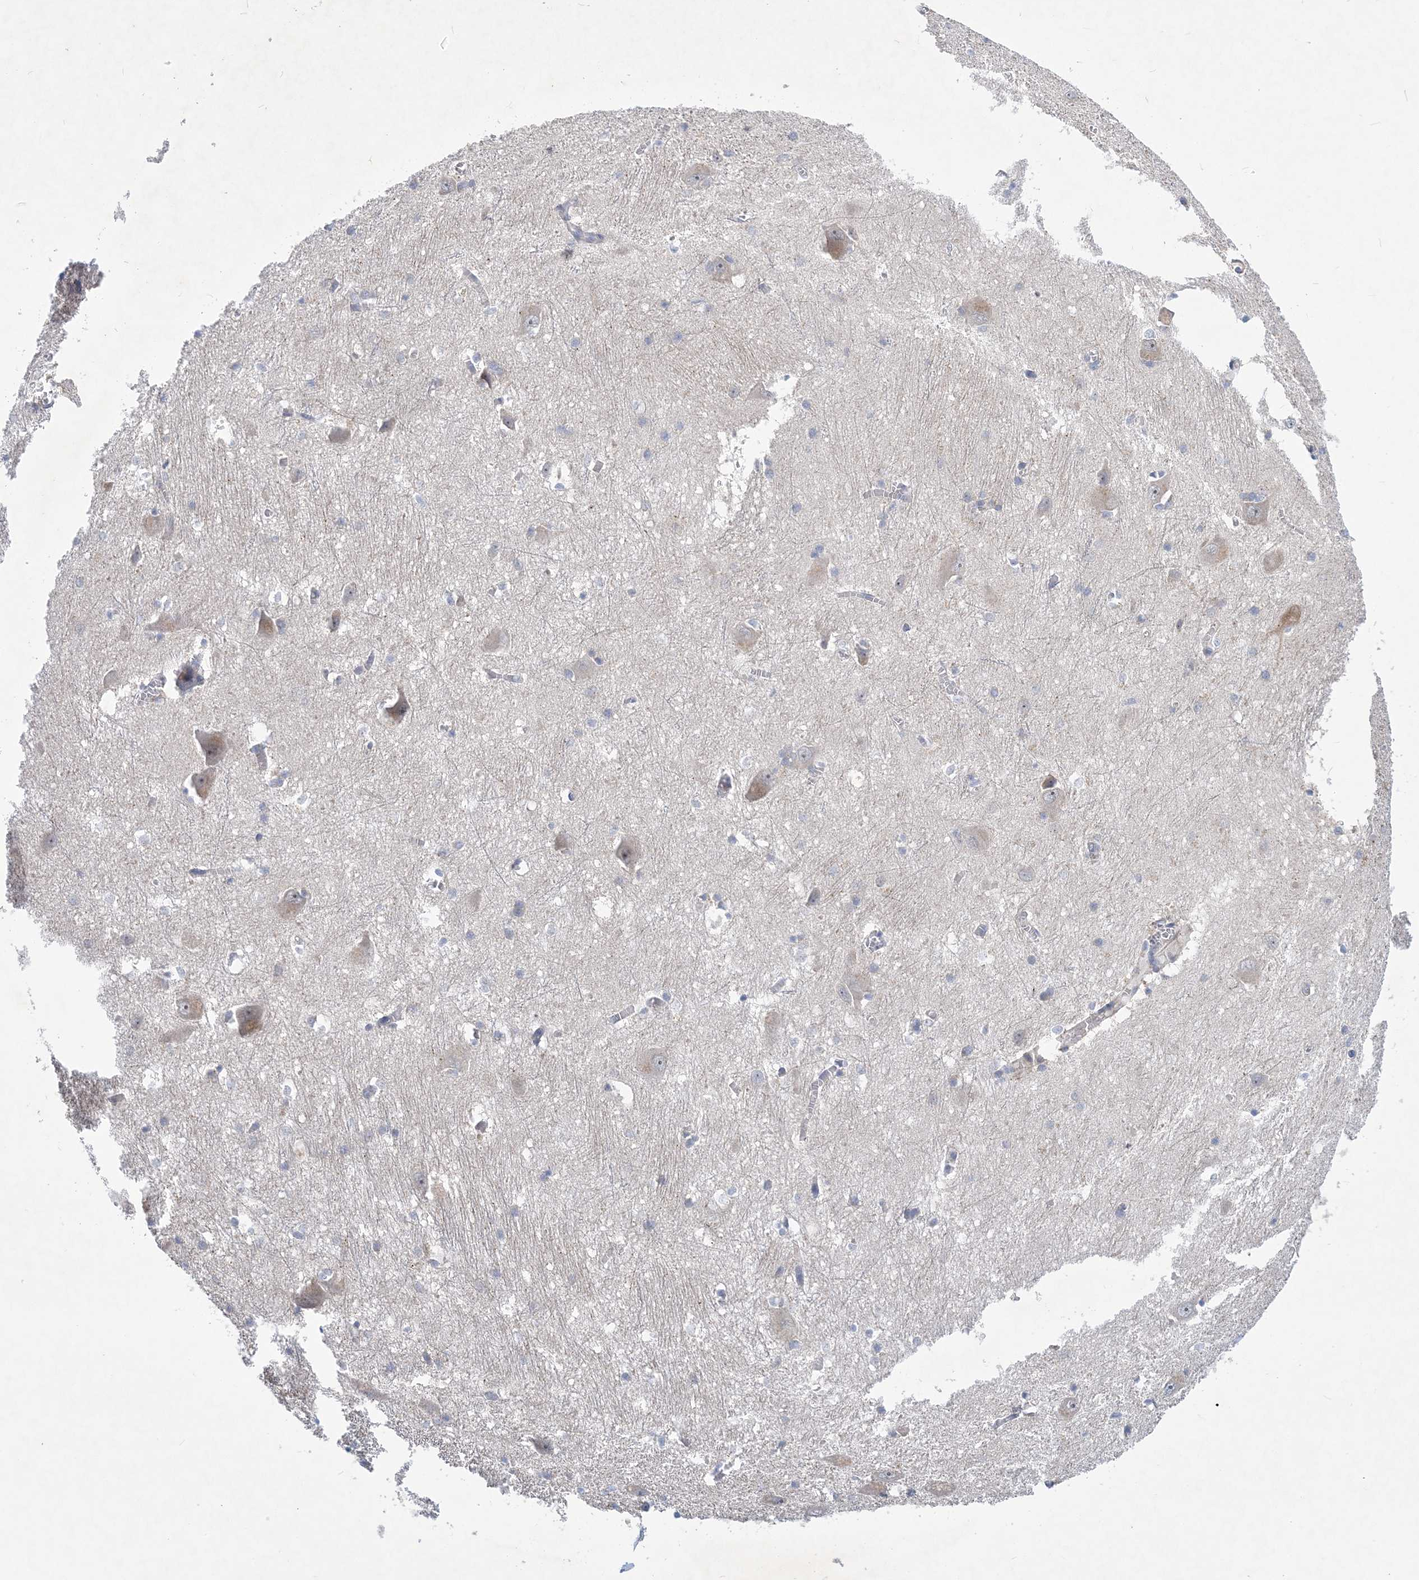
{"staining": {"intensity": "negative", "quantity": "none", "location": "none"}, "tissue": "caudate", "cell_type": "Glial cells", "image_type": "normal", "snomed": [{"axis": "morphology", "description": "Normal tissue, NOS"}, {"axis": "topography", "description": "Lateral ventricle wall"}], "caption": "Normal caudate was stained to show a protein in brown. There is no significant staining in glial cells. (DAB (3,3'-diaminobenzidine) immunohistochemistry (IHC) visualized using brightfield microscopy, high magnification).", "gene": "ANKRD35", "patient": {"sex": "male", "age": 37}}